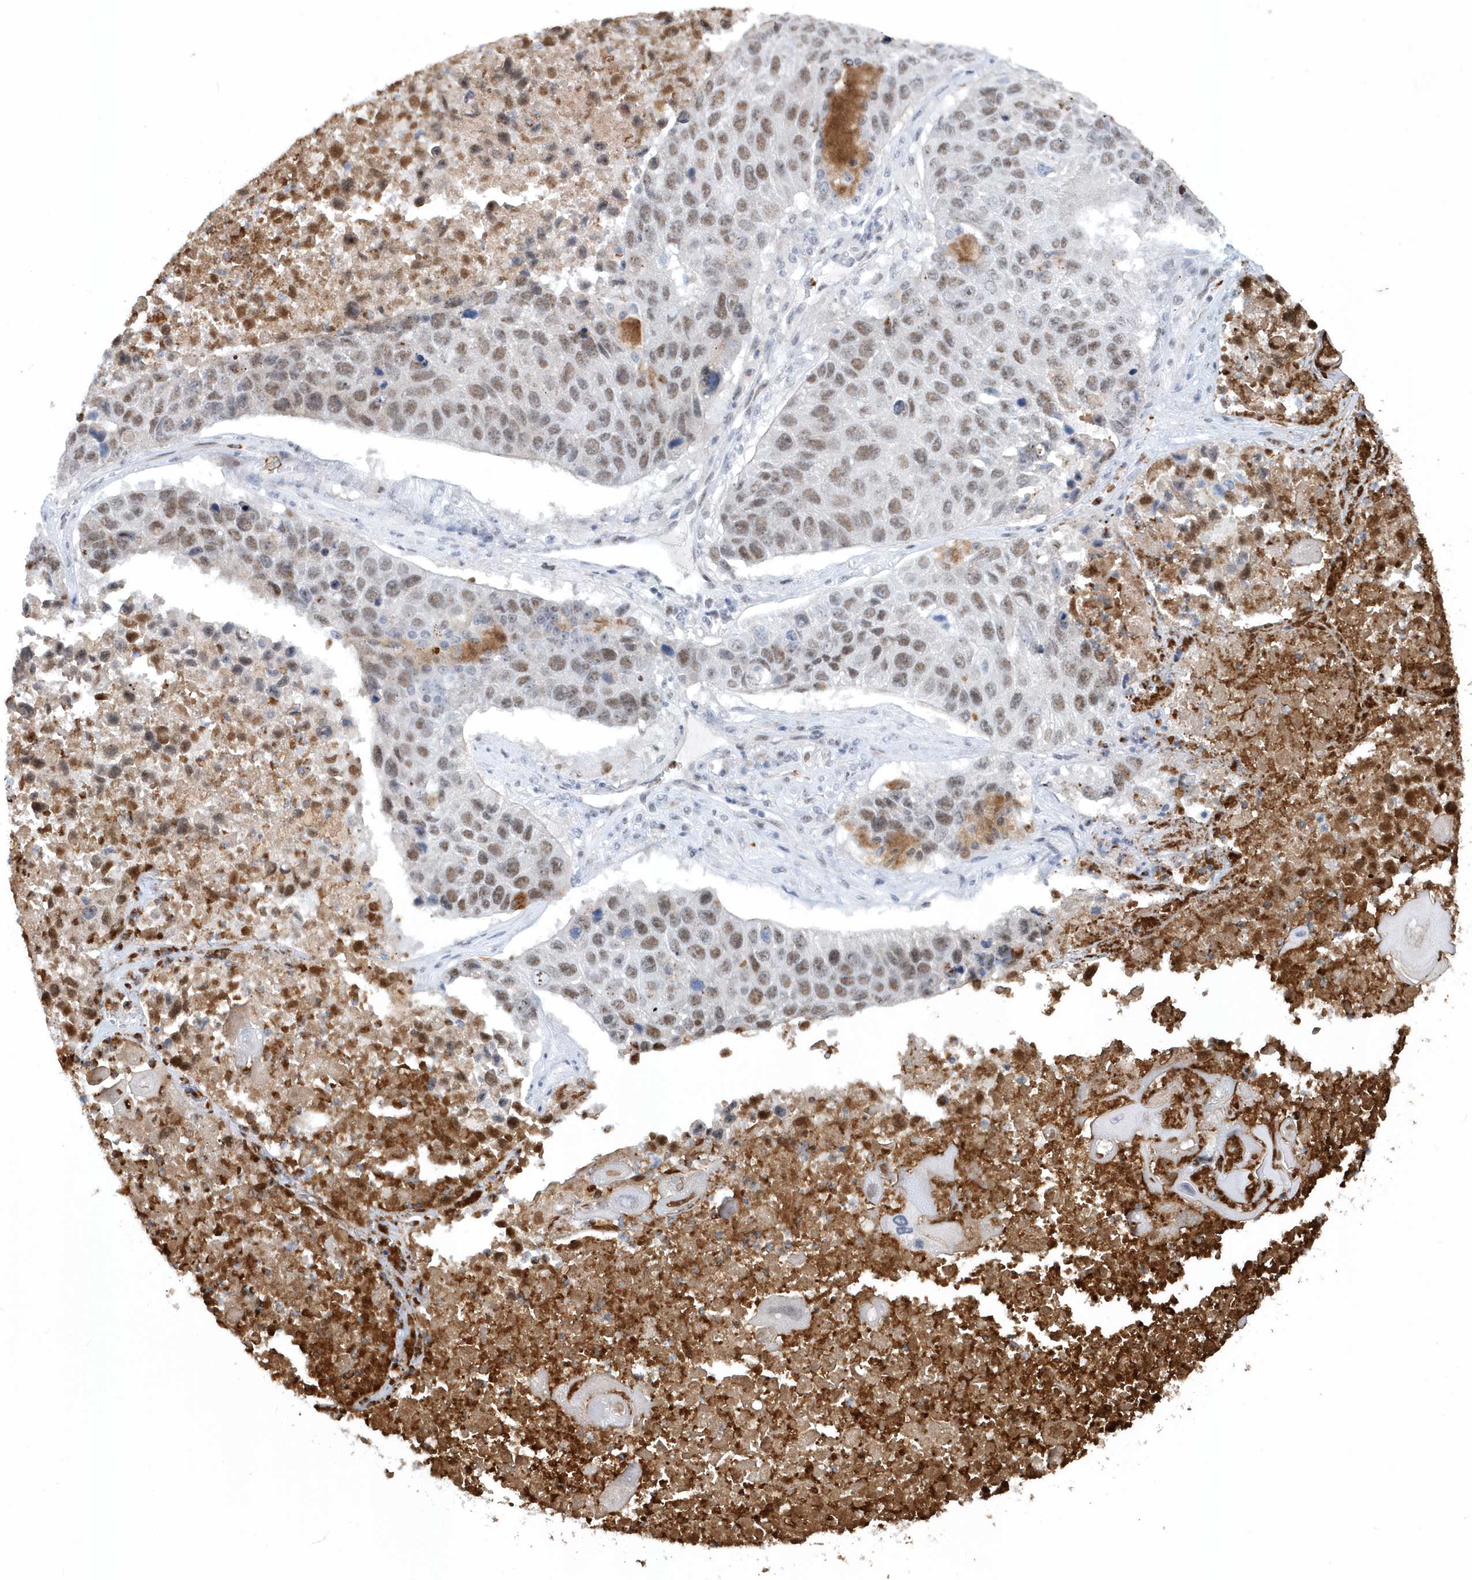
{"staining": {"intensity": "weak", "quantity": ">75%", "location": "nuclear"}, "tissue": "lung cancer", "cell_type": "Tumor cells", "image_type": "cancer", "snomed": [{"axis": "morphology", "description": "Squamous cell carcinoma, NOS"}, {"axis": "topography", "description": "Lung"}], "caption": "IHC of human lung cancer (squamous cell carcinoma) demonstrates low levels of weak nuclear expression in approximately >75% of tumor cells. The staining is performed using DAB brown chromogen to label protein expression. The nuclei are counter-stained blue using hematoxylin.", "gene": "ASCL4", "patient": {"sex": "male", "age": 61}}